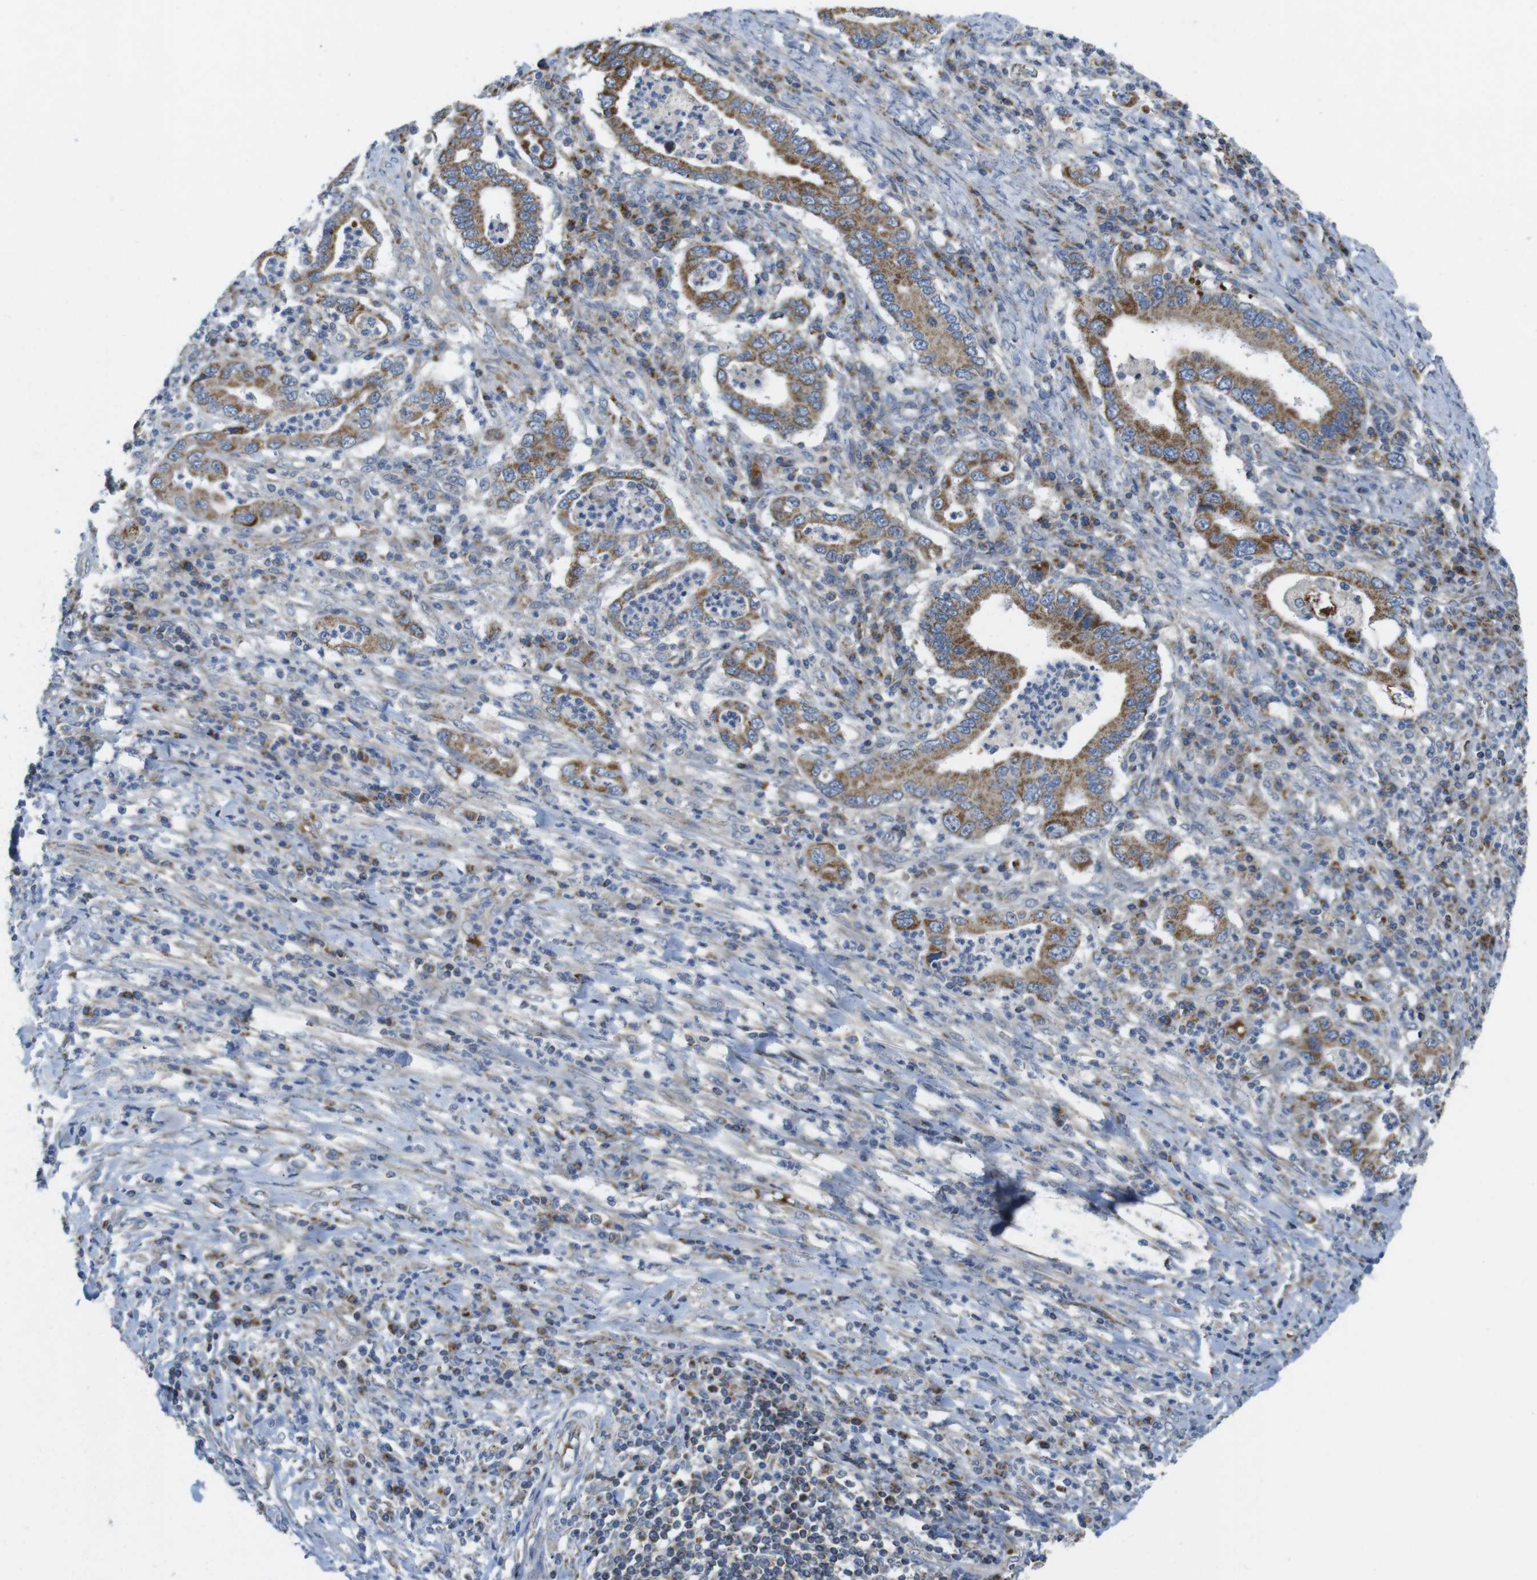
{"staining": {"intensity": "moderate", "quantity": ">75%", "location": "cytoplasmic/membranous"}, "tissue": "stomach cancer", "cell_type": "Tumor cells", "image_type": "cancer", "snomed": [{"axis": "morphology", "description": "Normal tissue, NOS"}, {"axis": "morphology", "description": "Adenocarcinoma, NOS"}, {"axis": "topography", "description": "Esophagus"}, {"axis": "topography", "description": "Stomach, upper"}, {"axis": "topography", "description": "Peripheral nerve tissue"}], "caption": "Brown immunohistochemical staining in human stomach adenocarcinoma shows moderate cytoplasmic/membranous staining in about >75% of tumor cells.", "gene": "MARCHF1", "patient": {"sex": "male", "age": 62}}